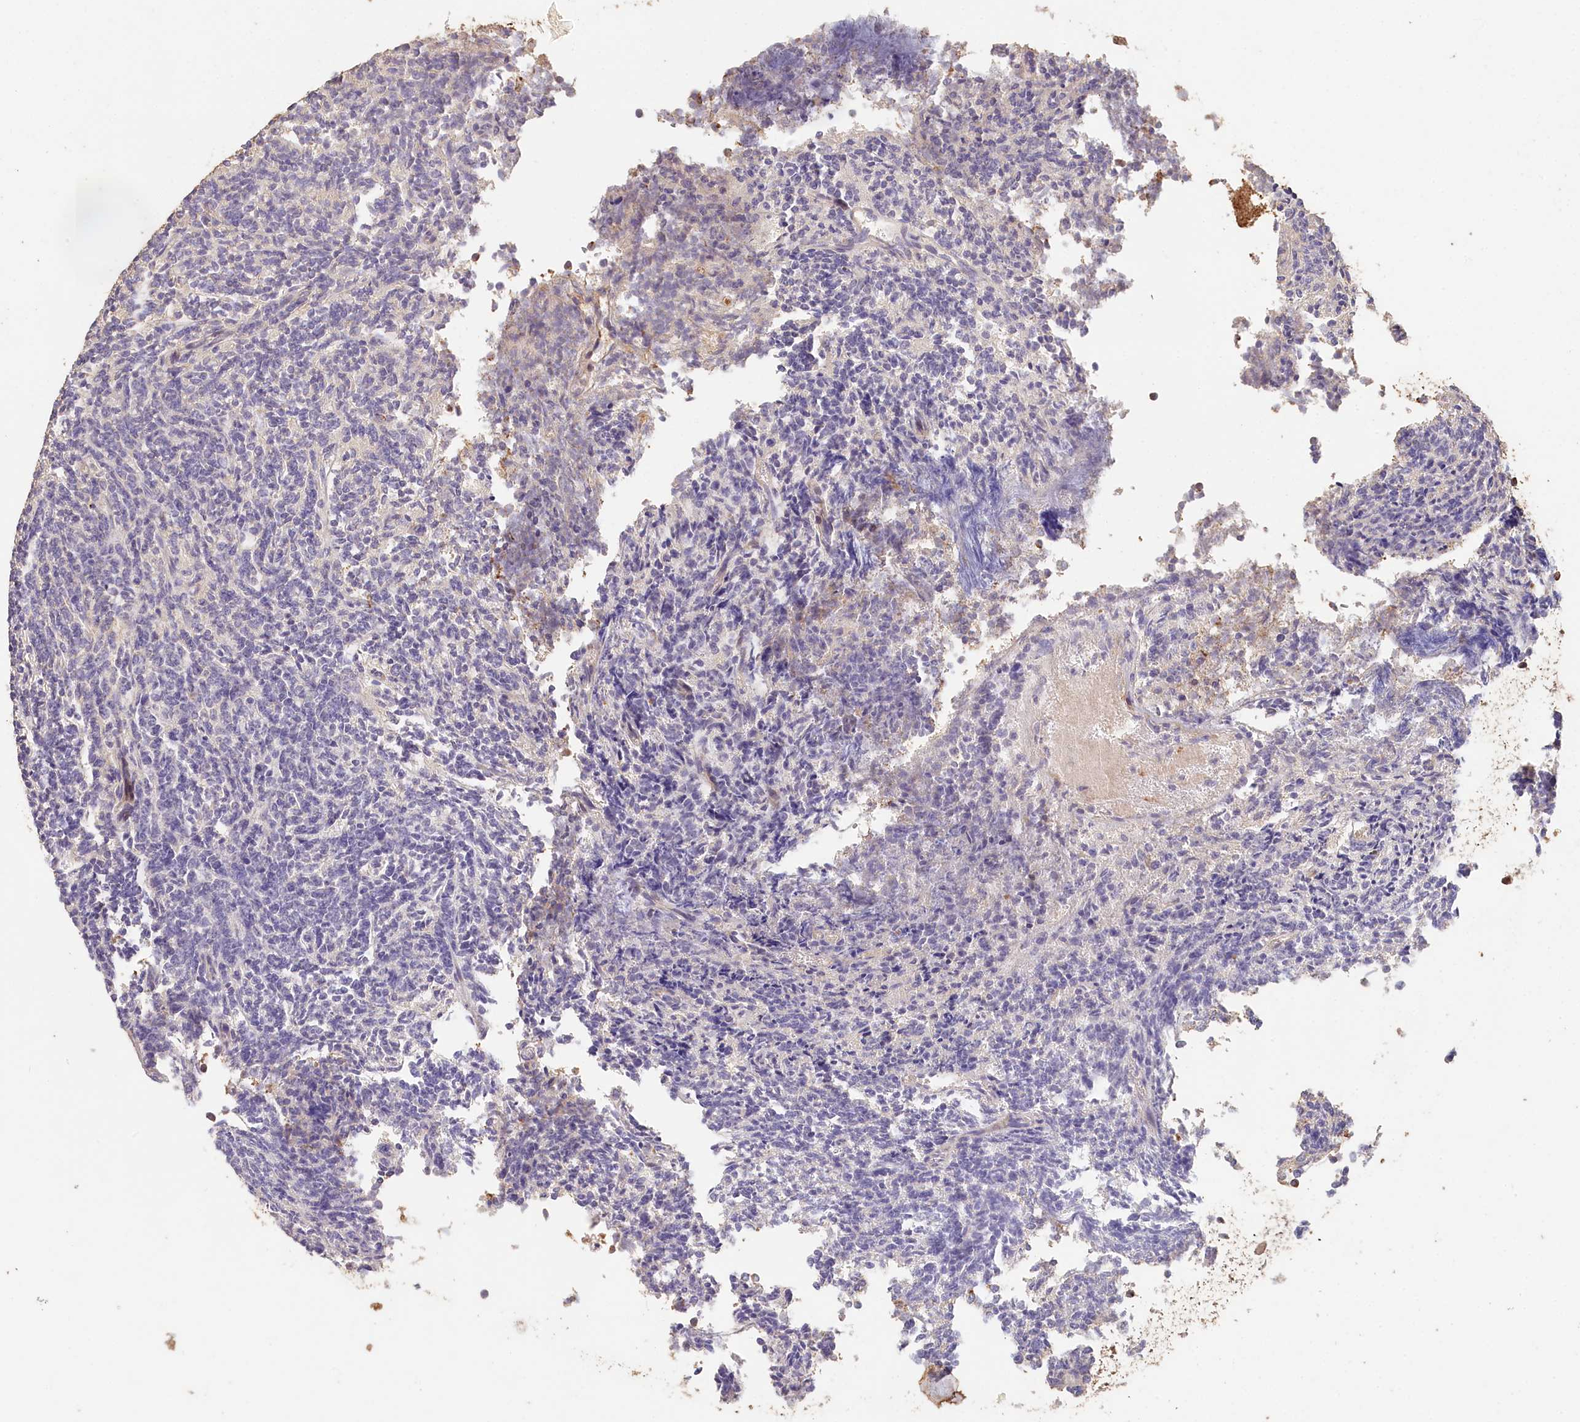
{"staining": {"intensity": "negative", "quantity": "none", "location": "none"}, "tissue": "glioma", "cell_type": "Tumor cells", "image_type": "cancer", "snomed": [{"axis": "morphology", "description": "Glioma, malignant, Low grade"}, {"axis": "topography", "description": "Brain"}], "caption": "Immunohistochemistry (IHC) of glioma shows no staining in tumor cells.", "gene": "HAL", "patient": {"sex": "female", "age": 1}}